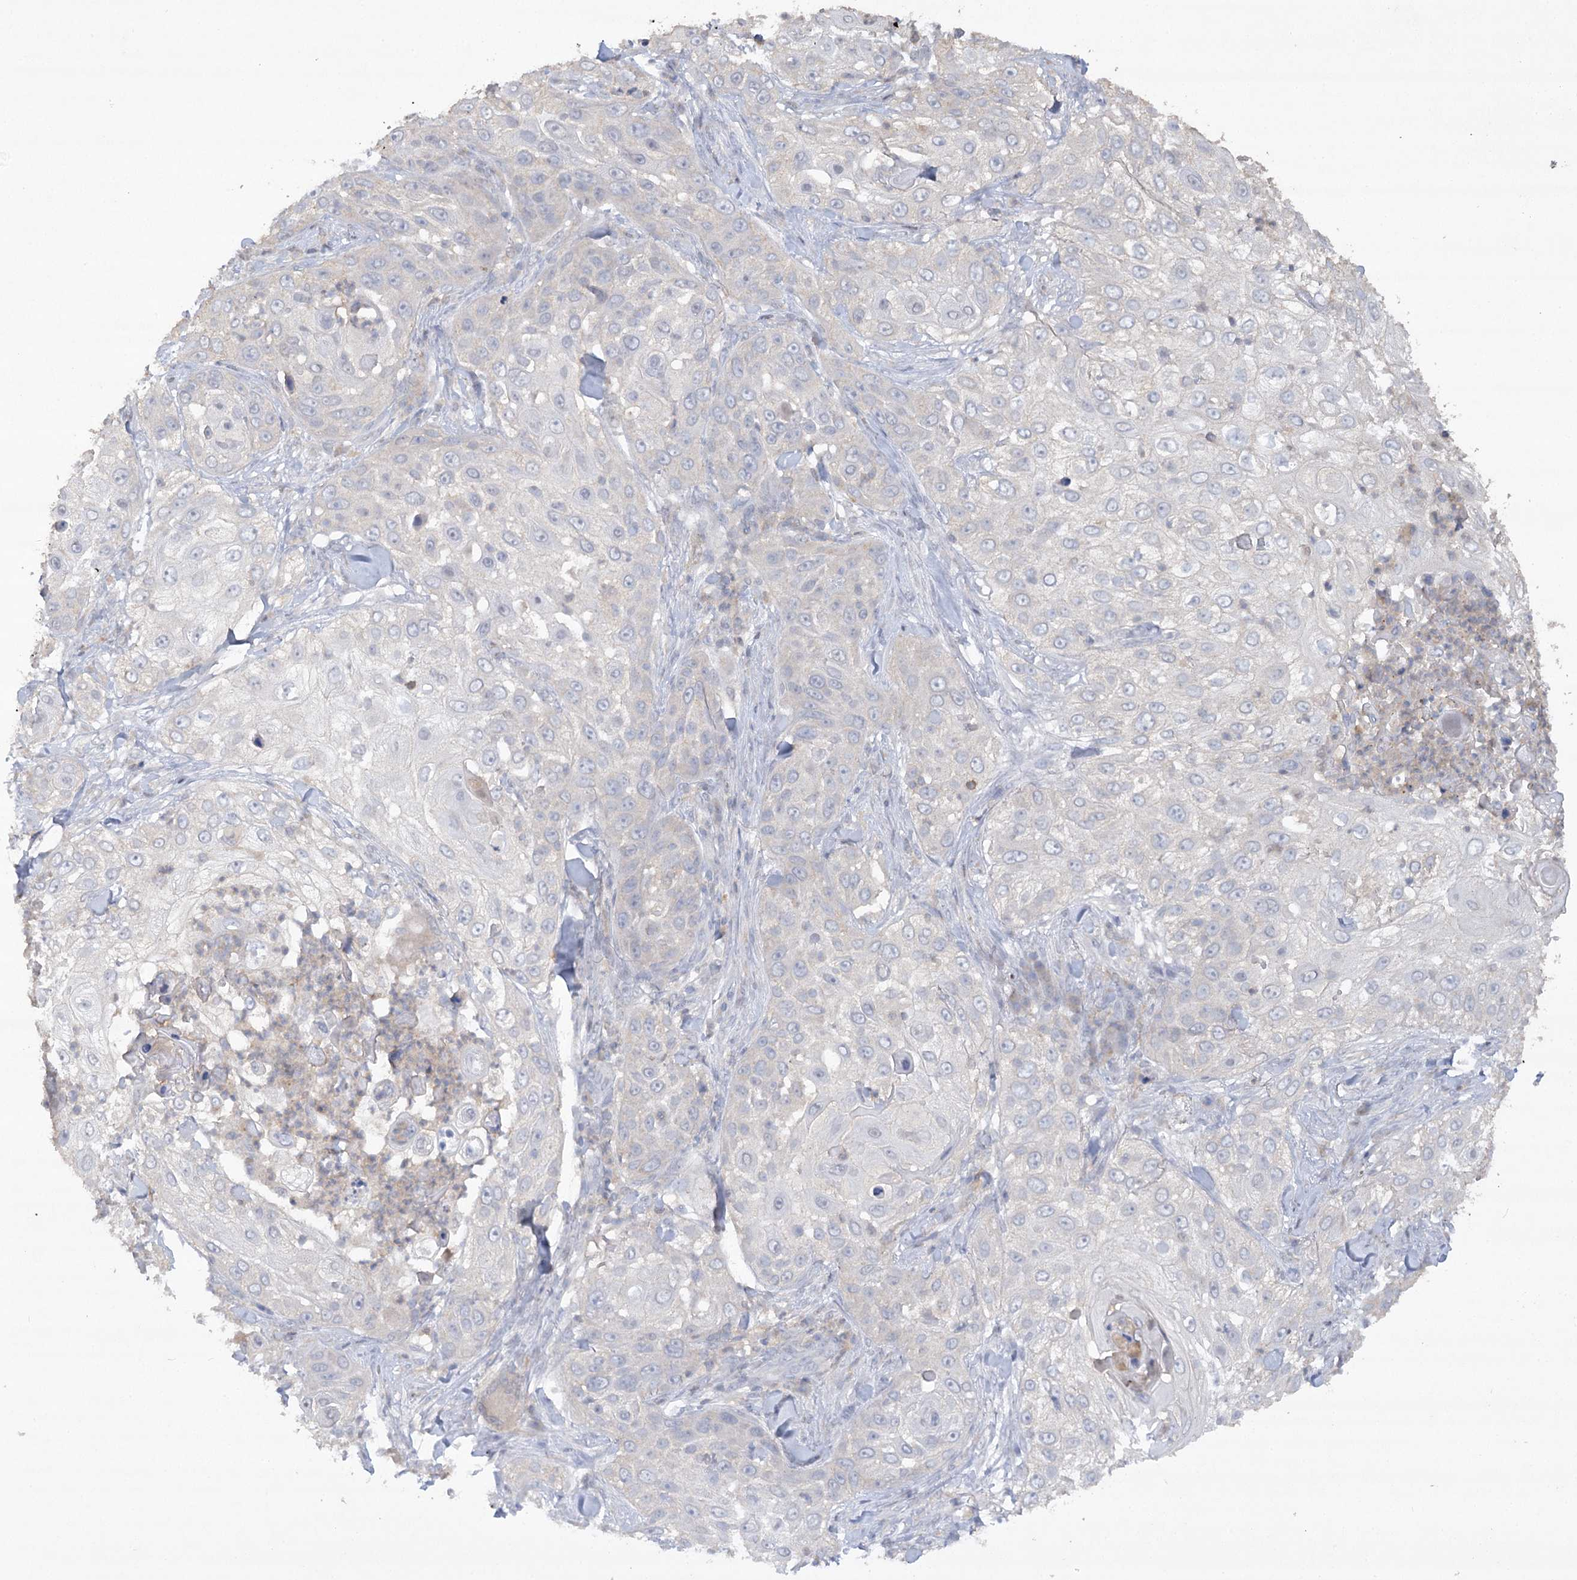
{"staining": {"intensity": "negative", "quantity": "none", "location": "none"}, "tissue": "skin cancer", "cell_type": "Tumor cells", "image_type": "cancer", "snomed": [{"axis": "morphology", "description": "Squamous cell carcinoma, NOS"}, {"axis": "topography", "description": "Skin"}], "caption": "Immunohistochemistry (IHC) photomicrograph of neoplastic tissue: human squamous cell carcinoma (skin) stained with DAB exhibits no significant protein positivity in tumor cells.", "gene": "TRAF3IP1", "patient": {"sex": "female", "age": 44}}